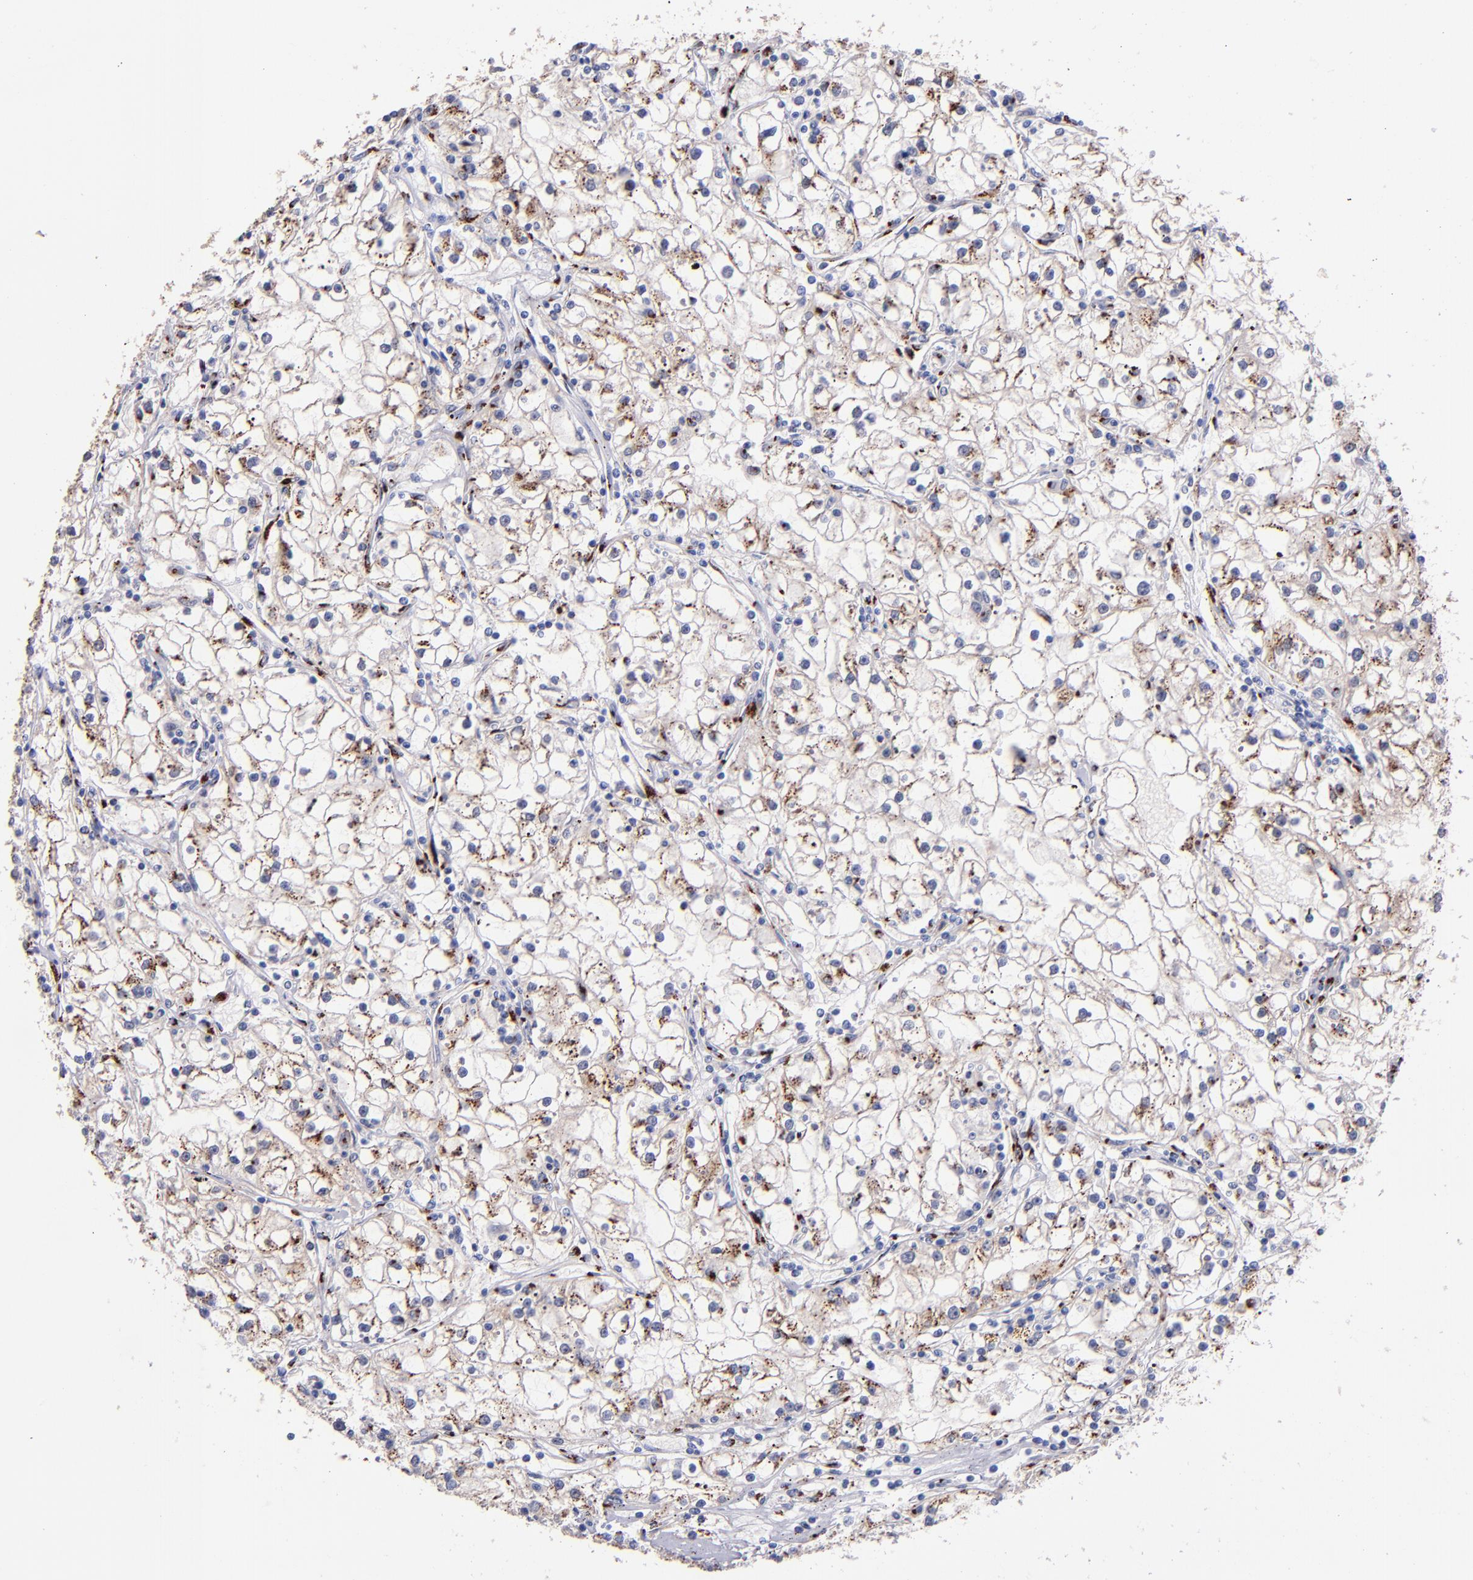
{"staining": {"intensity": "moderate", "quantity": "25%-75%", "location": "cytoplasmic/membranous"}, "tissue": "renal cancer", "cell_type": "Tumor cells", "image_type": "cancer", "snomed": [{"axis": "morphology", "description": "Adenocarcinoma, NOS"}, {"axis": "topography", "description": "Kidney"}], "caption": "The micrograph demonstrates staining of renal cancer, revealing moderate cytoplasmic/membranous protein positivity (brown color) within tumor cells. The staining is performed using DAB brown chromogen to label protein expression. The nuclei are counter-stained blue using hematoxylin.", "gene": "GOLIM4", "patient": {"sex": "male", "age": 56}}